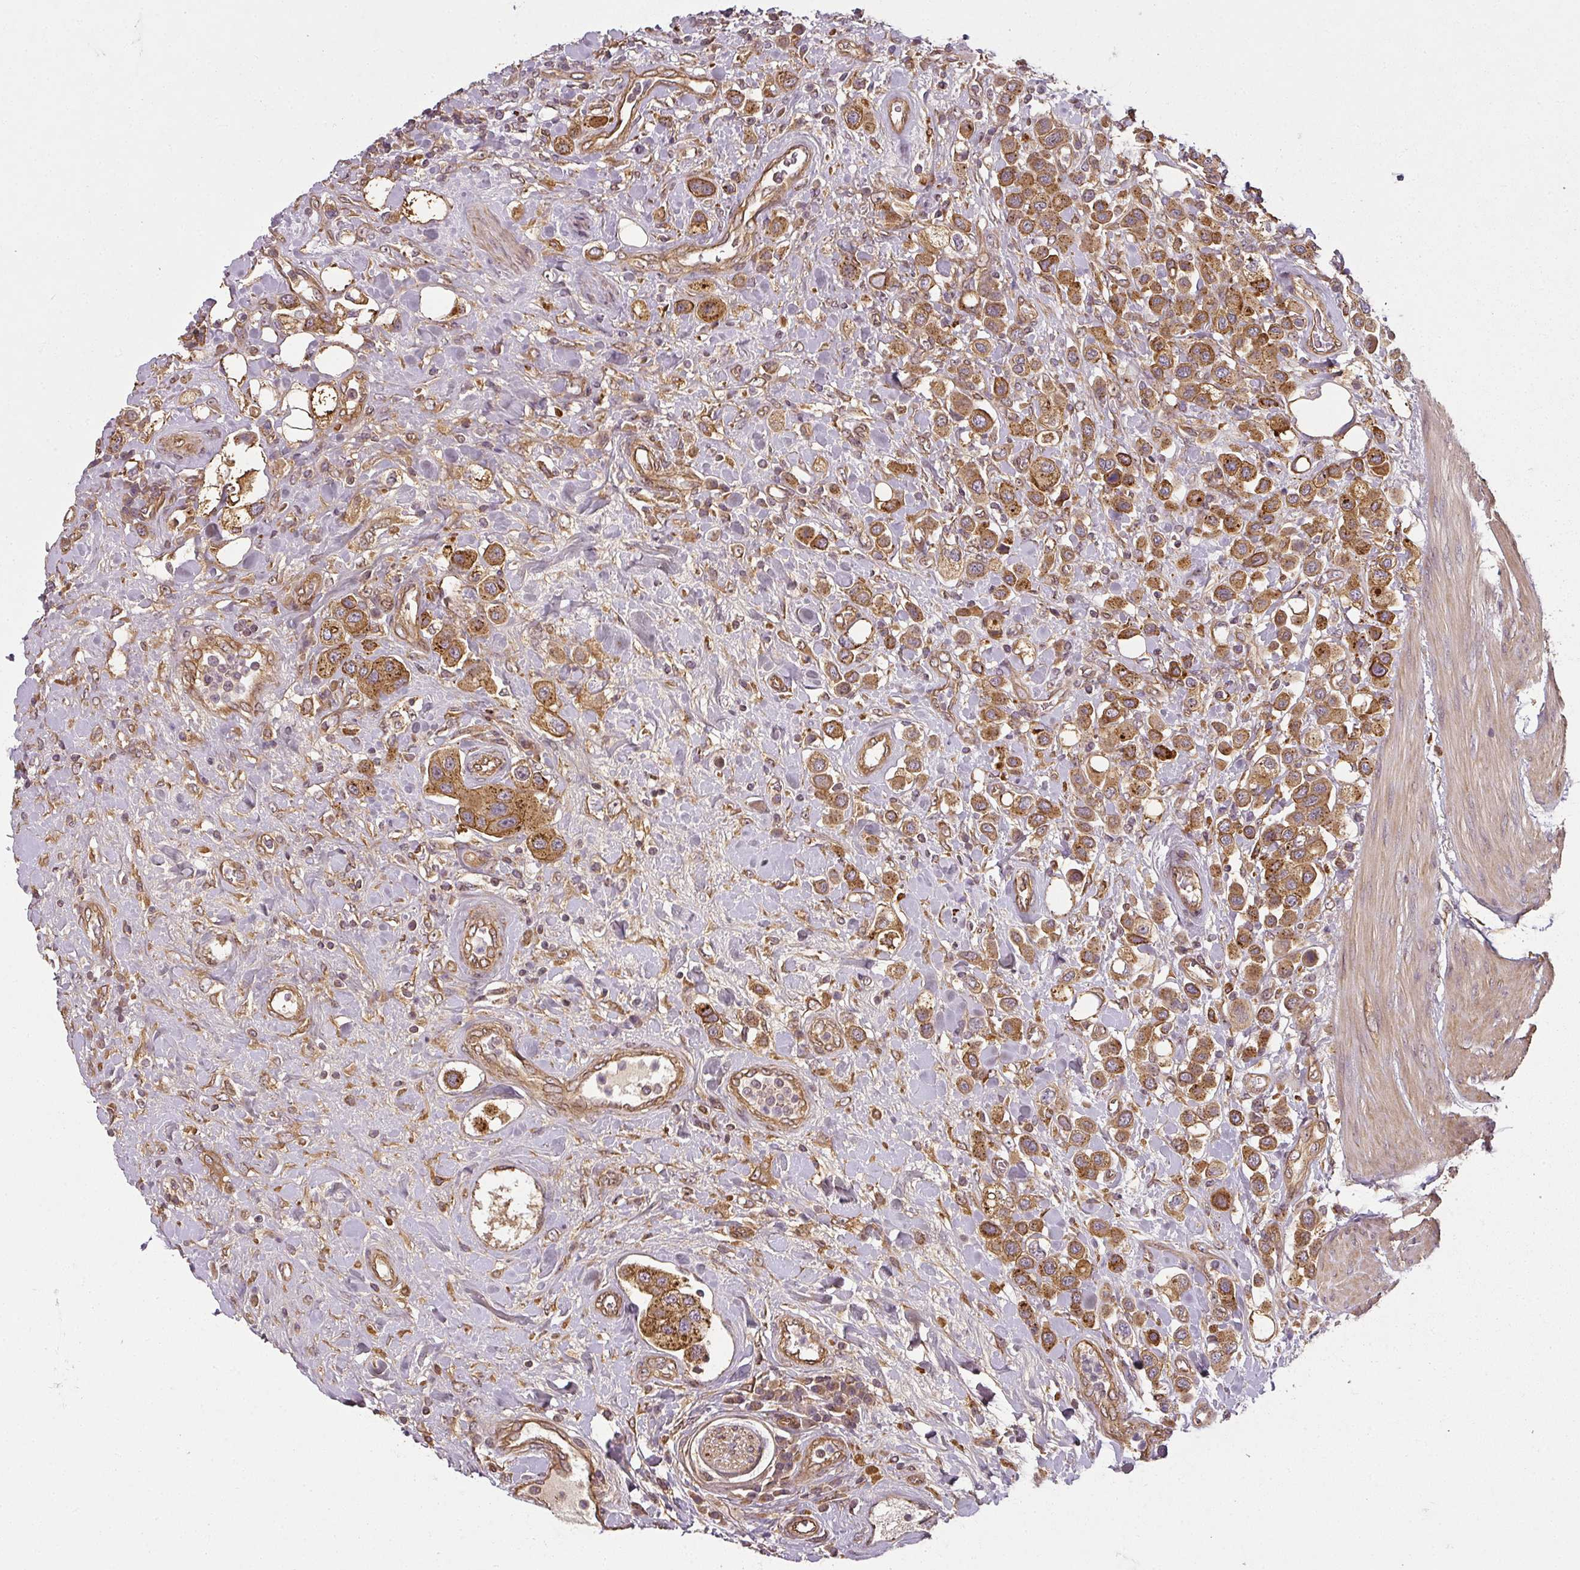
{"staining": {"intensity": "moderate", "quantity": ">75%", "location": "cytoplasmic/membranous"}, "tissue": "urothelial cancer", "cell_type": "Tumor cells", "image_type": "cancer", "snomed": [{"axis": "morphology", "description": "Urothelial carcinoma, High grade"}, {"axis": "topography", "description": "Urinary bladder"}], "caption": "IHC staining of urothelial cancer, which exhibits medium levels of moderate cytoplasmic/membranous expression in approximately >75% of tumor cells indicating moderate cytoplasmic/membranous protein expression. The staining was performed using DAB (brown) for protein detection and nuclei were counterstained in hematoxylin (blue).", "gene": "DIMT1", "patient": {"sex": "male", "age": 50}}